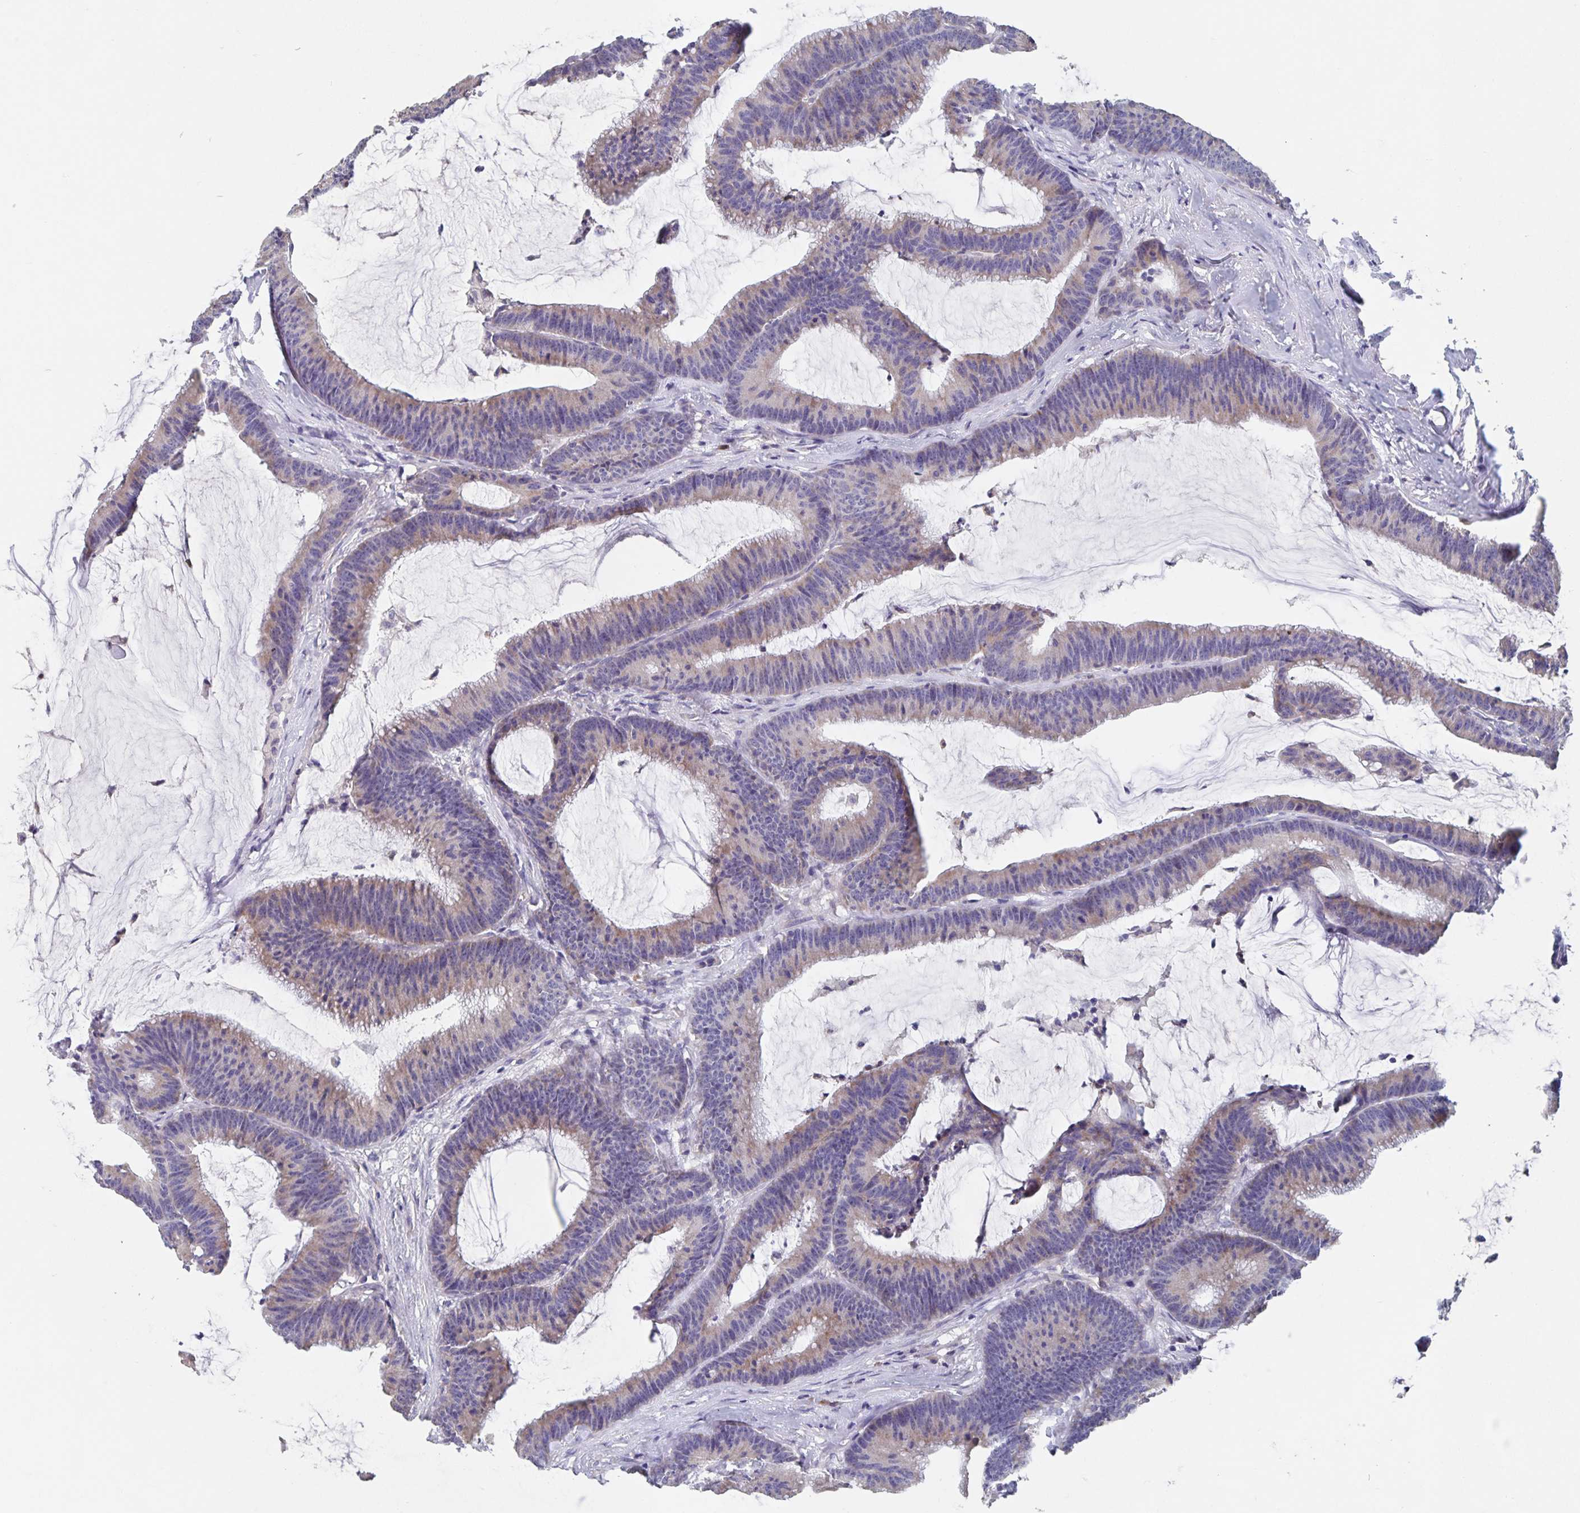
{"staining": {"intensity": "weak", "quantity": "<25%", "location": "cytoplasmic/membranous"}, "tissue": "colorectal cancer", "cell_type": "Tumor cells", "image_type": "cancer", "snomed": [{"axis": "morphology", "description": "Adenocarcinoma, NOS"}, {"axis": "topography", "description": "Colon"}], "caption": "The immunohistochemistry (IHC) photomicrograph has no significant expression in tumor cells of adenocarcinoma (colorectal) tissue.", "gene": "CDC42BPG", "patient": {"sex": "female", "age": 78}}